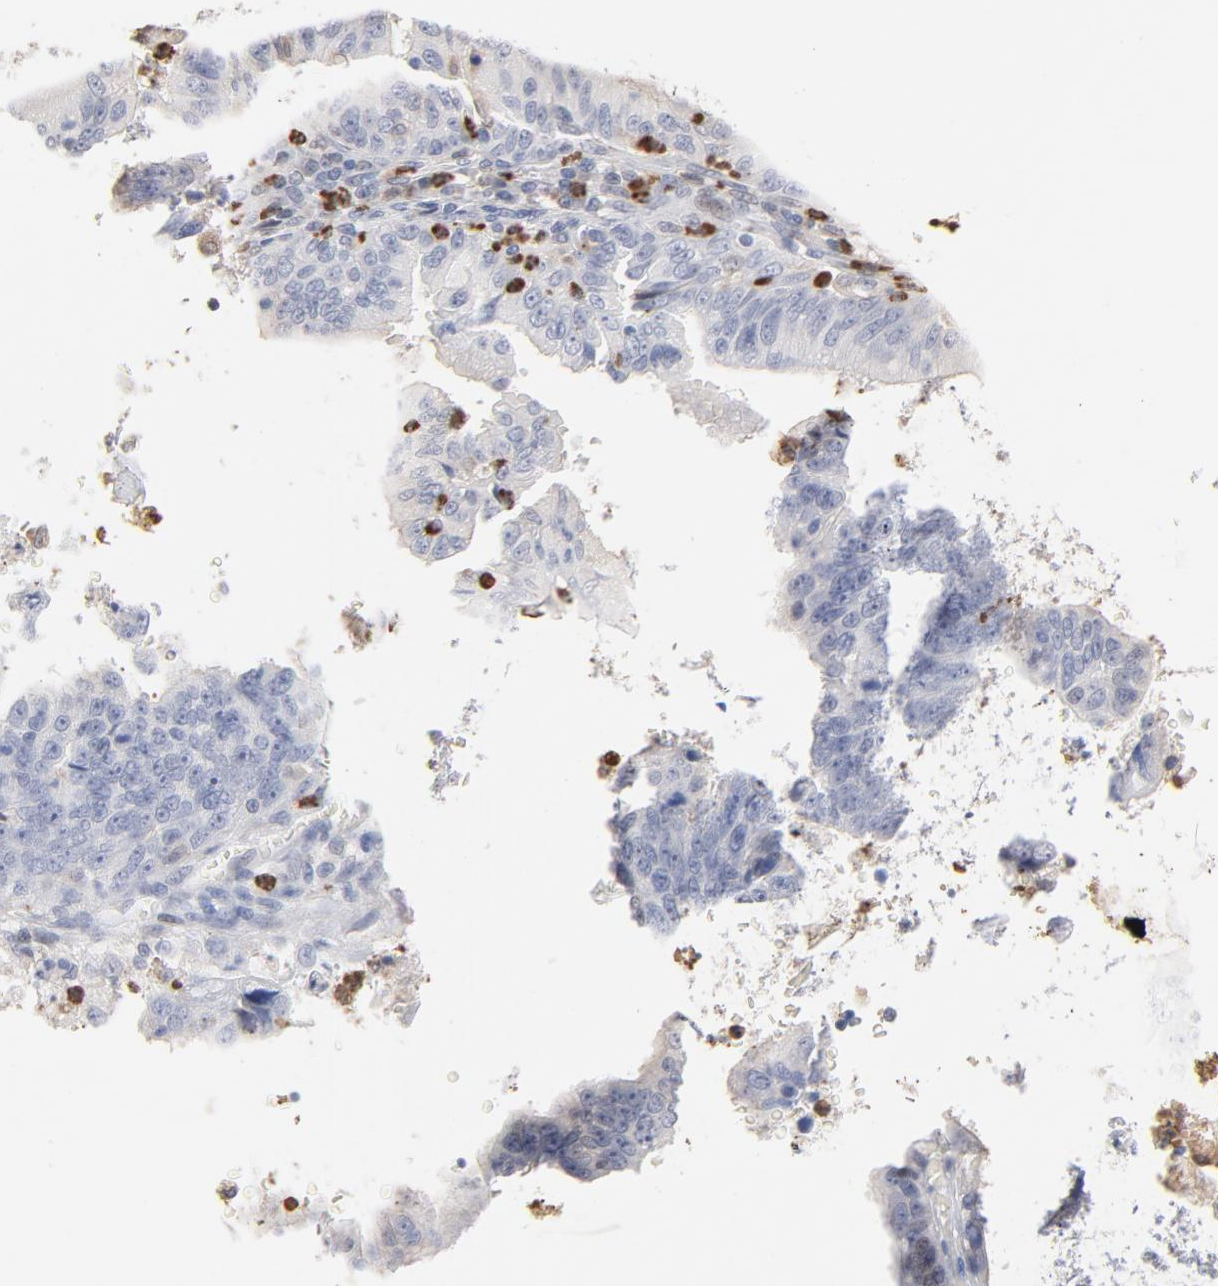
{"staining": {"intensity": "negative", "quantity": "none", "location": "none"}, "tissue": "stomach cancer", "cell_type": "Tumor cells", "image_type": "cancer", "snomed": [{"axis": "morphology", "description": "Adenocarcinoma, NOS"}, {"axis": "topography", "description": "Stomach, upper"}], "caption": "IHC photomicrograph of neoplastic tissue: human stomach adenocarcinoma stained with DAB (3,3'-diaminobenzidine) demonstrates no significant protein staining in tumor cells.", "gene": "PNMA1", "patient": {"sex": "female", "age": 50}}